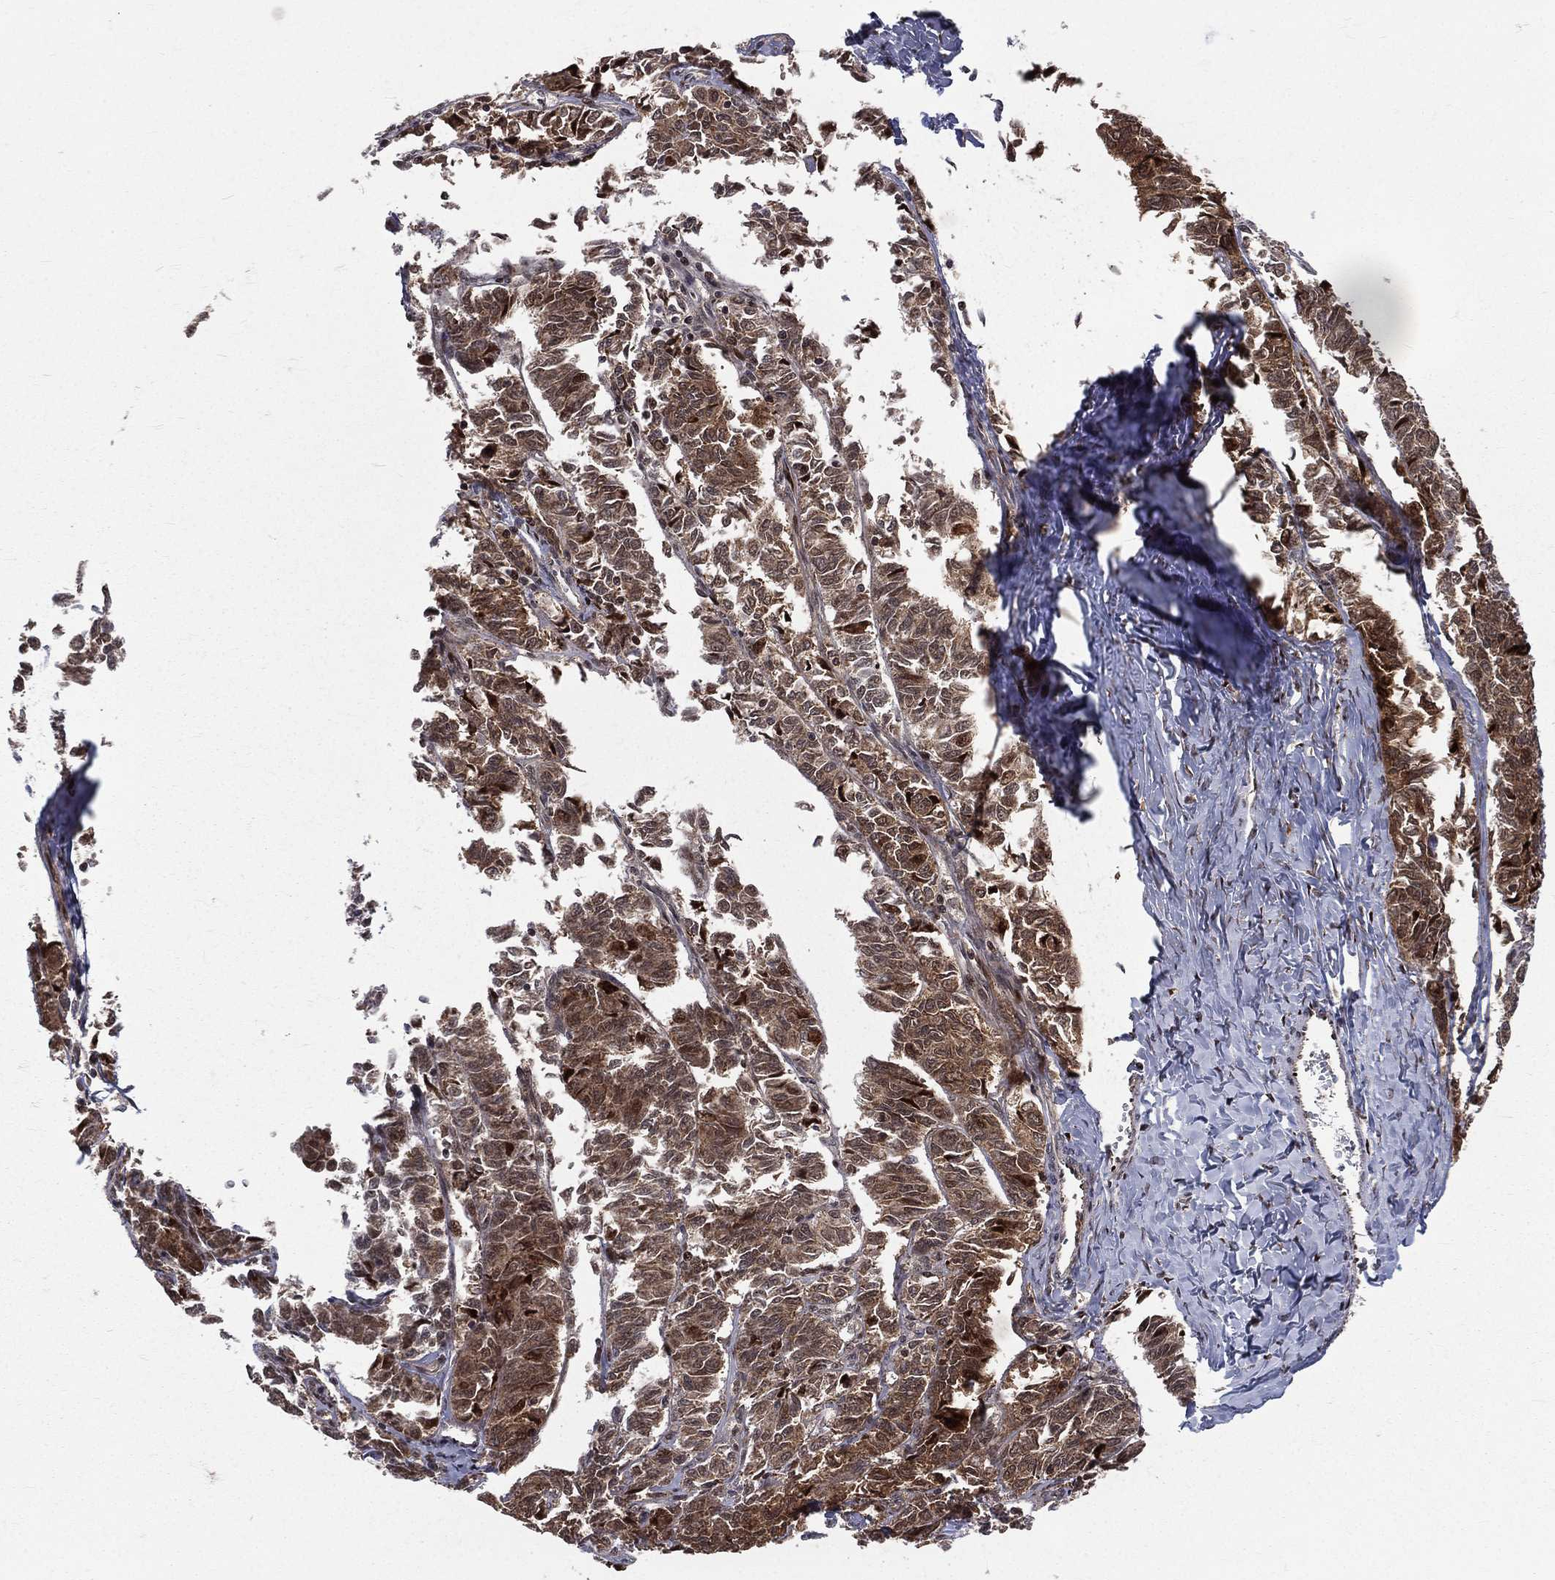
{"staining": {"intensity": "moderate", "quantity": ">75%", "location": "cytoplasmic/membranous"}, "tissue": "ovarian cancer", "cell_type": "Tumor cells", "image_type": "cancer", "snomed": [{"axis": "morphology", "description": "Carcinoma, endometroid"}, {"axis": "topography", "description": "Ovary"}], "caption": "Moderate cytoplasmic/membranous expression for a protein is identified in about >75% of tumor cells of ovarian cancer (endometroid carcinoma) using IHC.", "gene": "MDM2", "patient": {"sex": "female", "age": 80}}